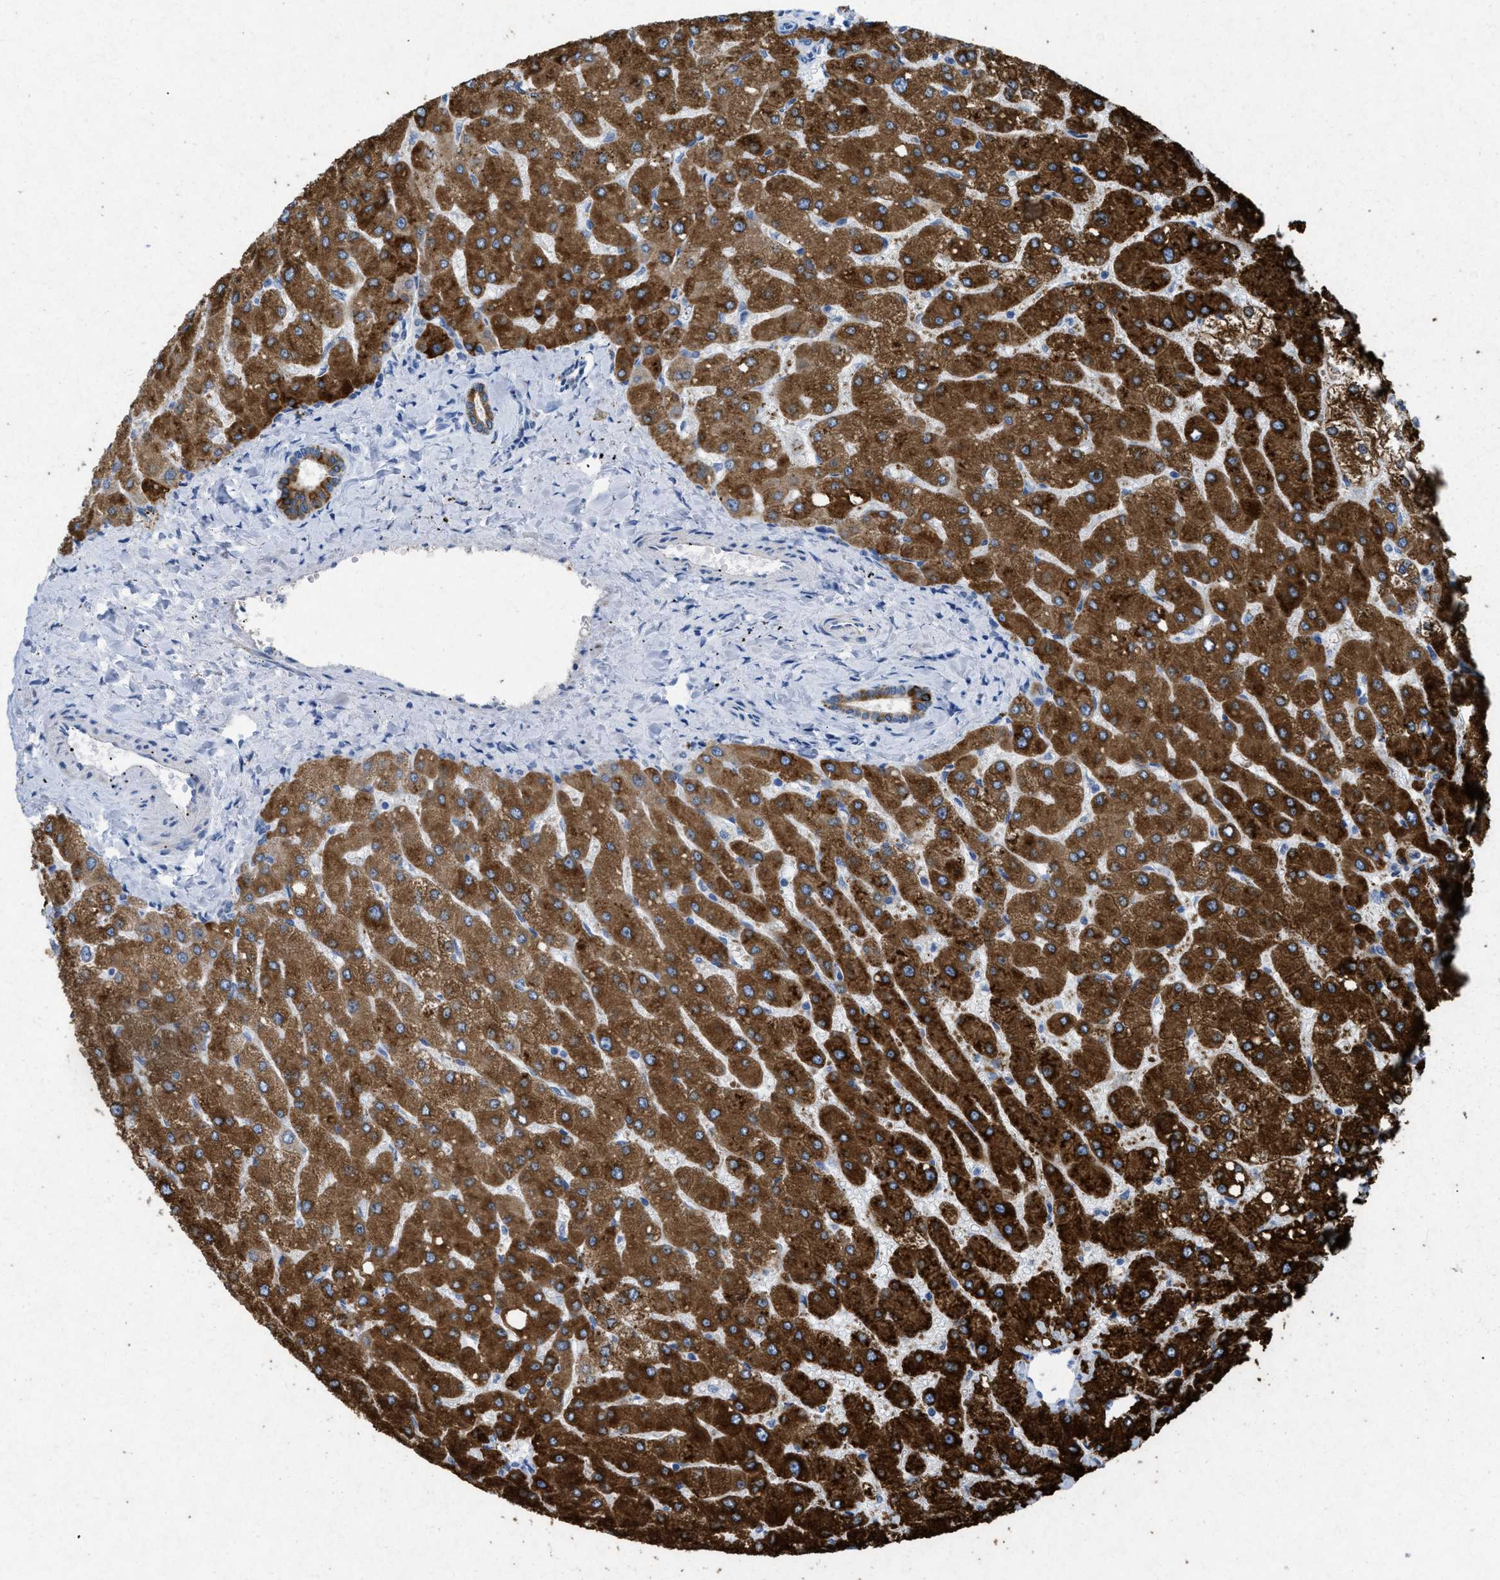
{"staining": {"intensity": "moderate", "quantity": "25%-75%", "location": "cytoplasmic/membranous"}, "tissue": "liver", "cell_type": "Cholangiocytes", "image_type": "normal", "snomed": [{"axis": "morphology", "description": "Normal tissue, NOS"}, {"axis": "topography", "description": "Liver"}], "caption": "DAB immunohistochemical staining of normal liver exhibits moderate cytoplasmic/membranous protein staining in about 25%-75% of cholangiocytes. (DAB (3,3'-diaminobenzidine) = brown stain, brightfield microscopy at high magnification).", "gene": "TASOR", "patient": {"sex": "male", "age": 55}}